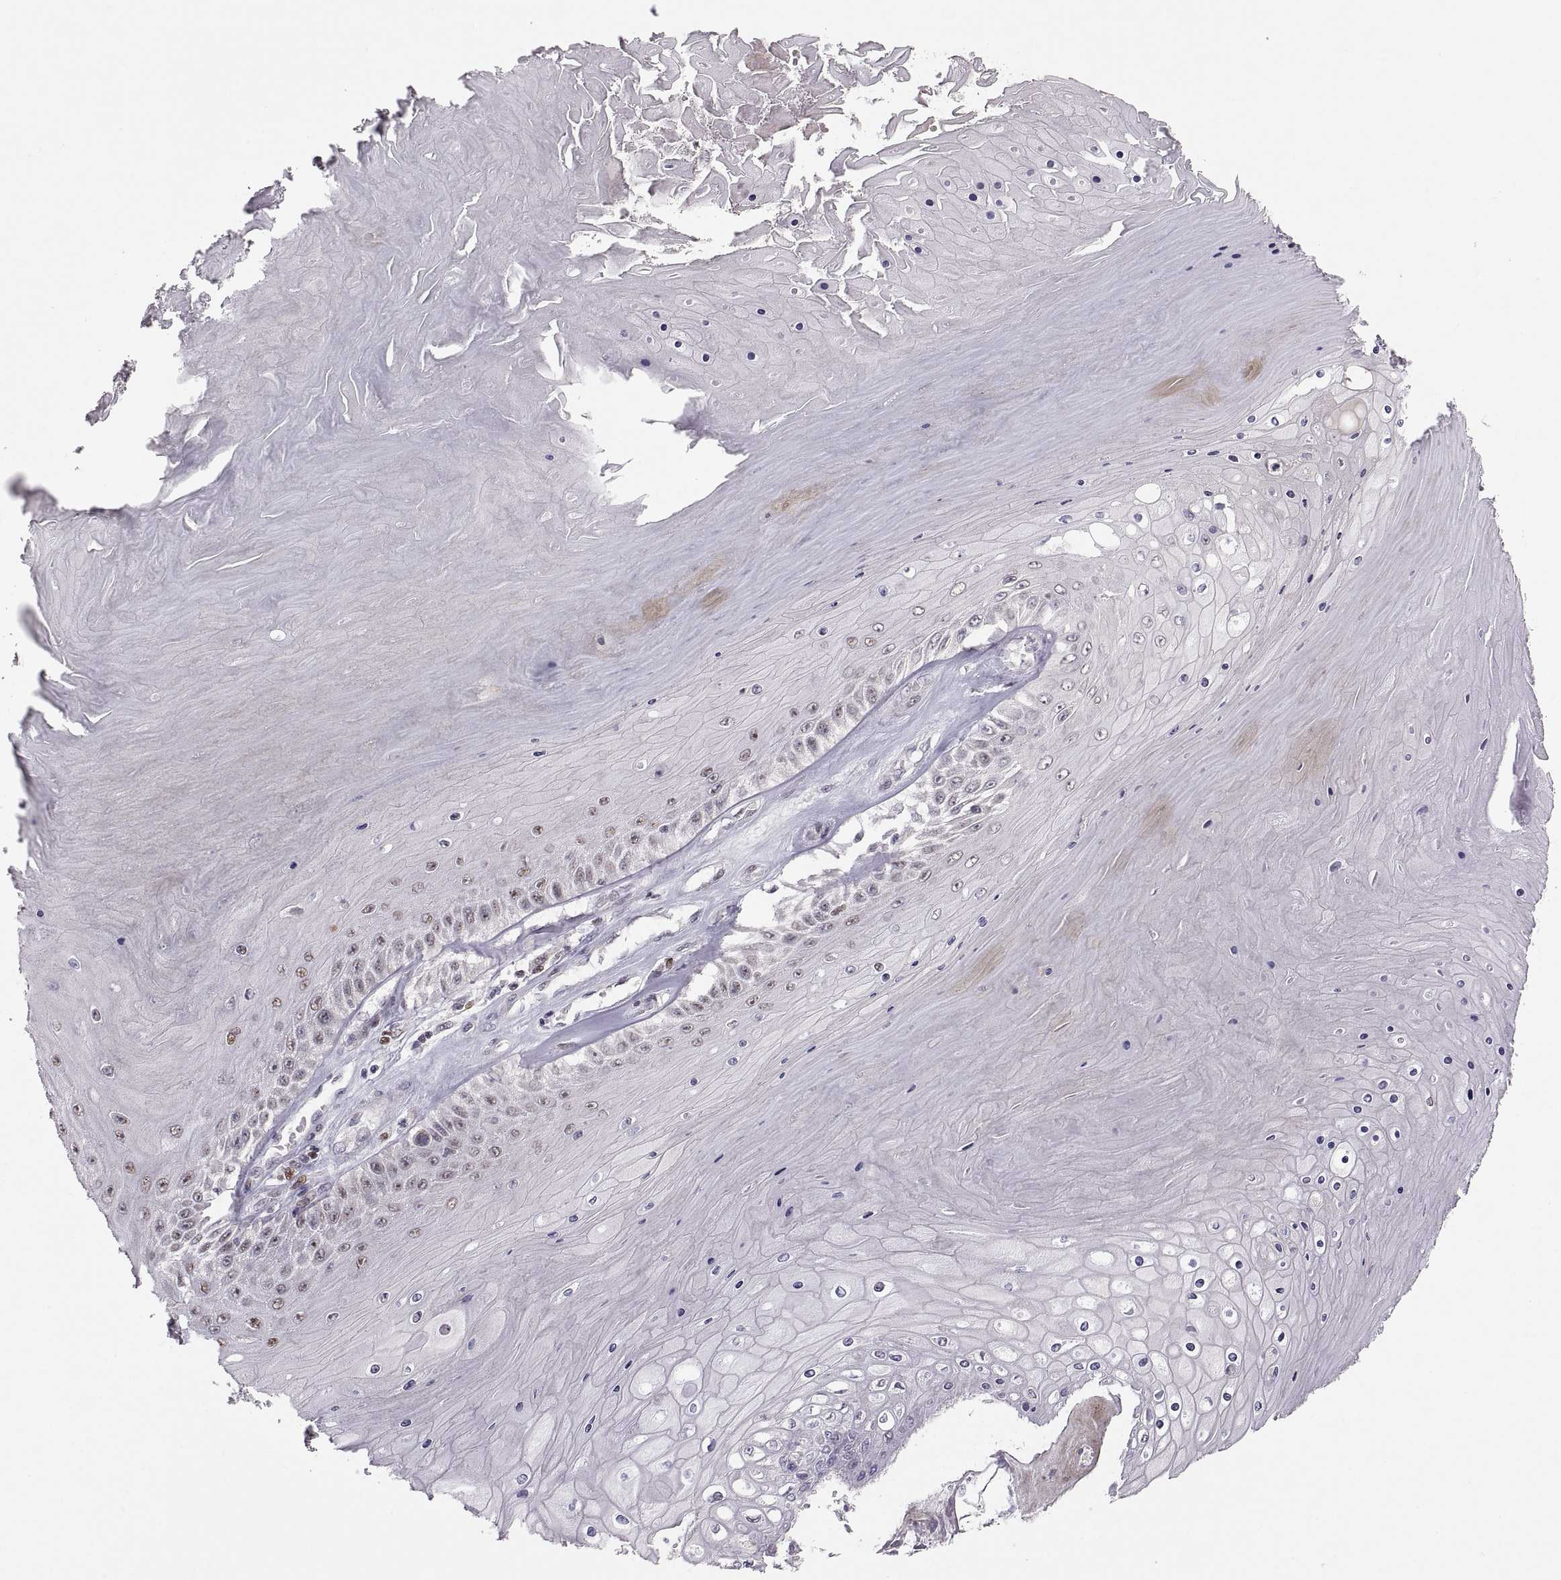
{"staining": {"intensity": "strong", "quantity": "<25%", "location": "nuclear"}, "tissue": "skin cancer", "cell_type": "Tumor cells", "image_type": "cancer", "snomed": [{"axis": "morphology", "description": "Squamous cell carcinoma, NOS"}, {"axis": "topography", "description": "Skin"}], "caption": "Protein expression analysis of human skin cancer (squamous cell carcinoma) reveals strong nuclear staining in about <25% of tumor cells.", "gene": "SNAI1", "patient": {"sex": "male", "age": 62}}